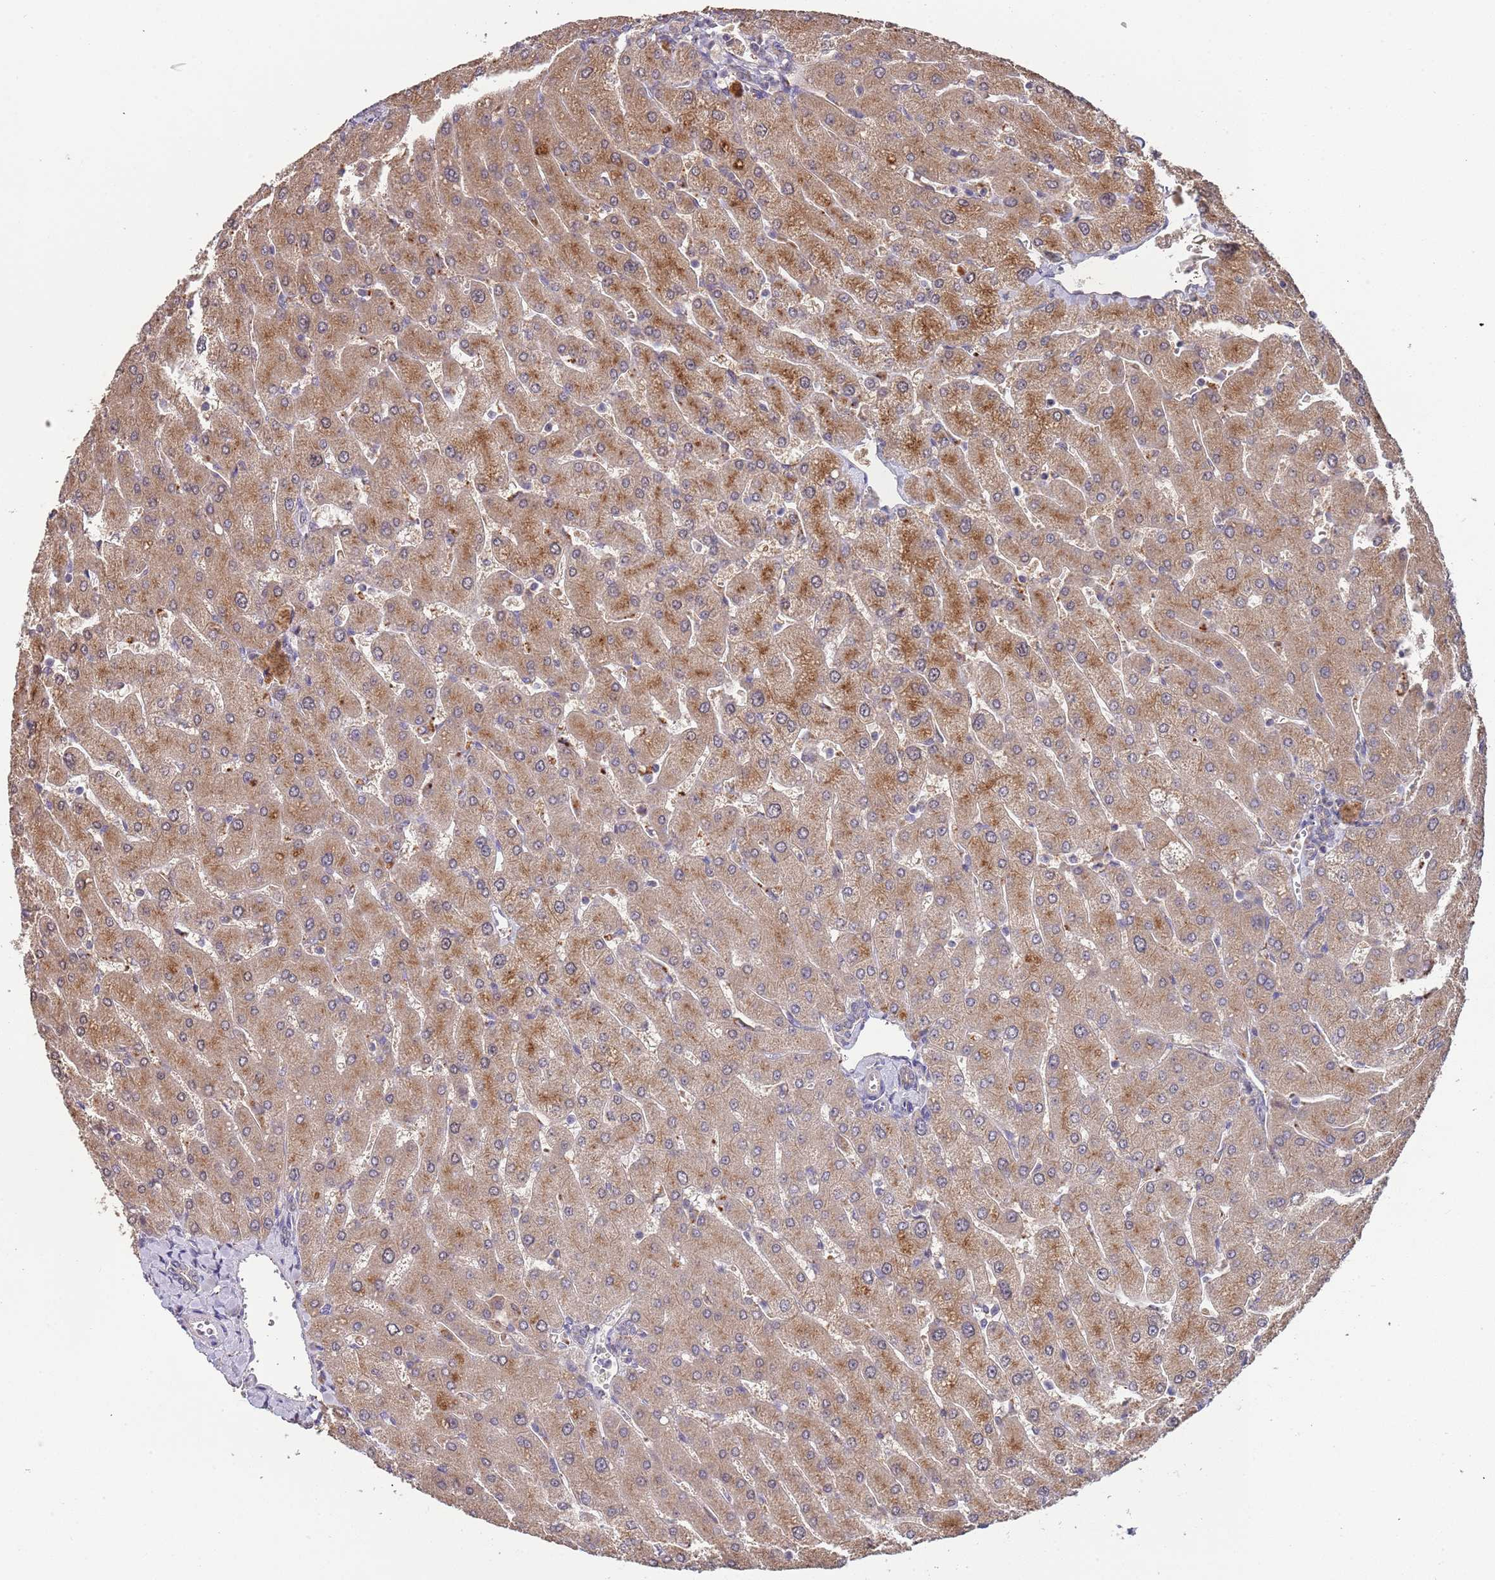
{"staining": {"intensity": "negative", "quantity": "none", "location": "none"}, "tissue": "liver", "cell_type": "Cholangiocytes", "image_type": "normal", "snomed": [{"axis": "morphology", "description": "Normal tissue, NOS"}, {"axis": "topography", "description": "Liver"}], "caption": "This is an immunohistochemistry photomicrograph of unremarkable human liver. There is no staining in cholangiocytes.", "gene": "TMEM64", "patient": {"sex": "male", "age": 55}}